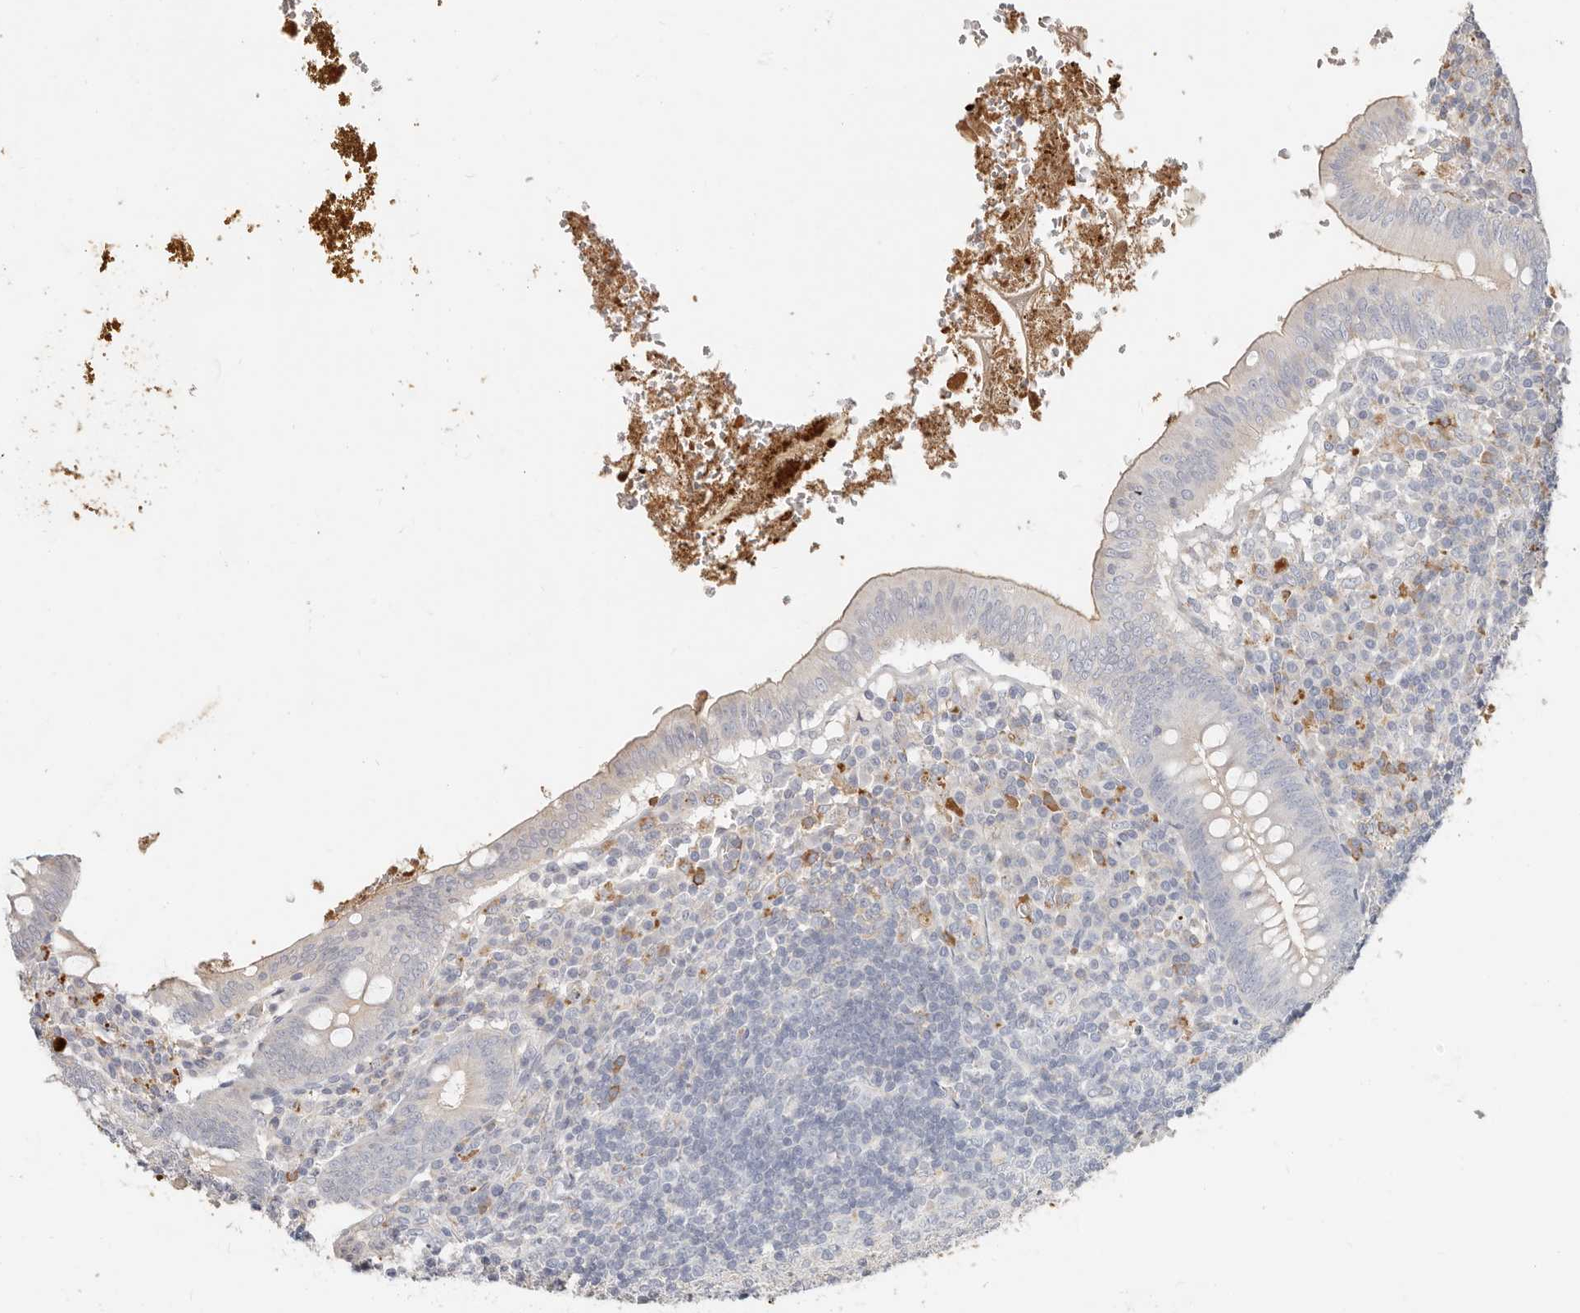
{"staining": {"intensity": "weak", "quantity": "<25%", "location": "cytoplasmic/membranous"}, "tissue": "appendix", "cell_type": "Glandular cells", "image_type": "normal", "snomed": [{"axis": "morphology", "description": "Normal tissue, NOS"}, {"axis": "topography", "description": "Appendix"}], "caption": "A histopathology image of appendix stained for a protein shows no brown staining in glandular cells.", "gene": "MTFR2", "patient": {"sex": "male", "age": 8}}